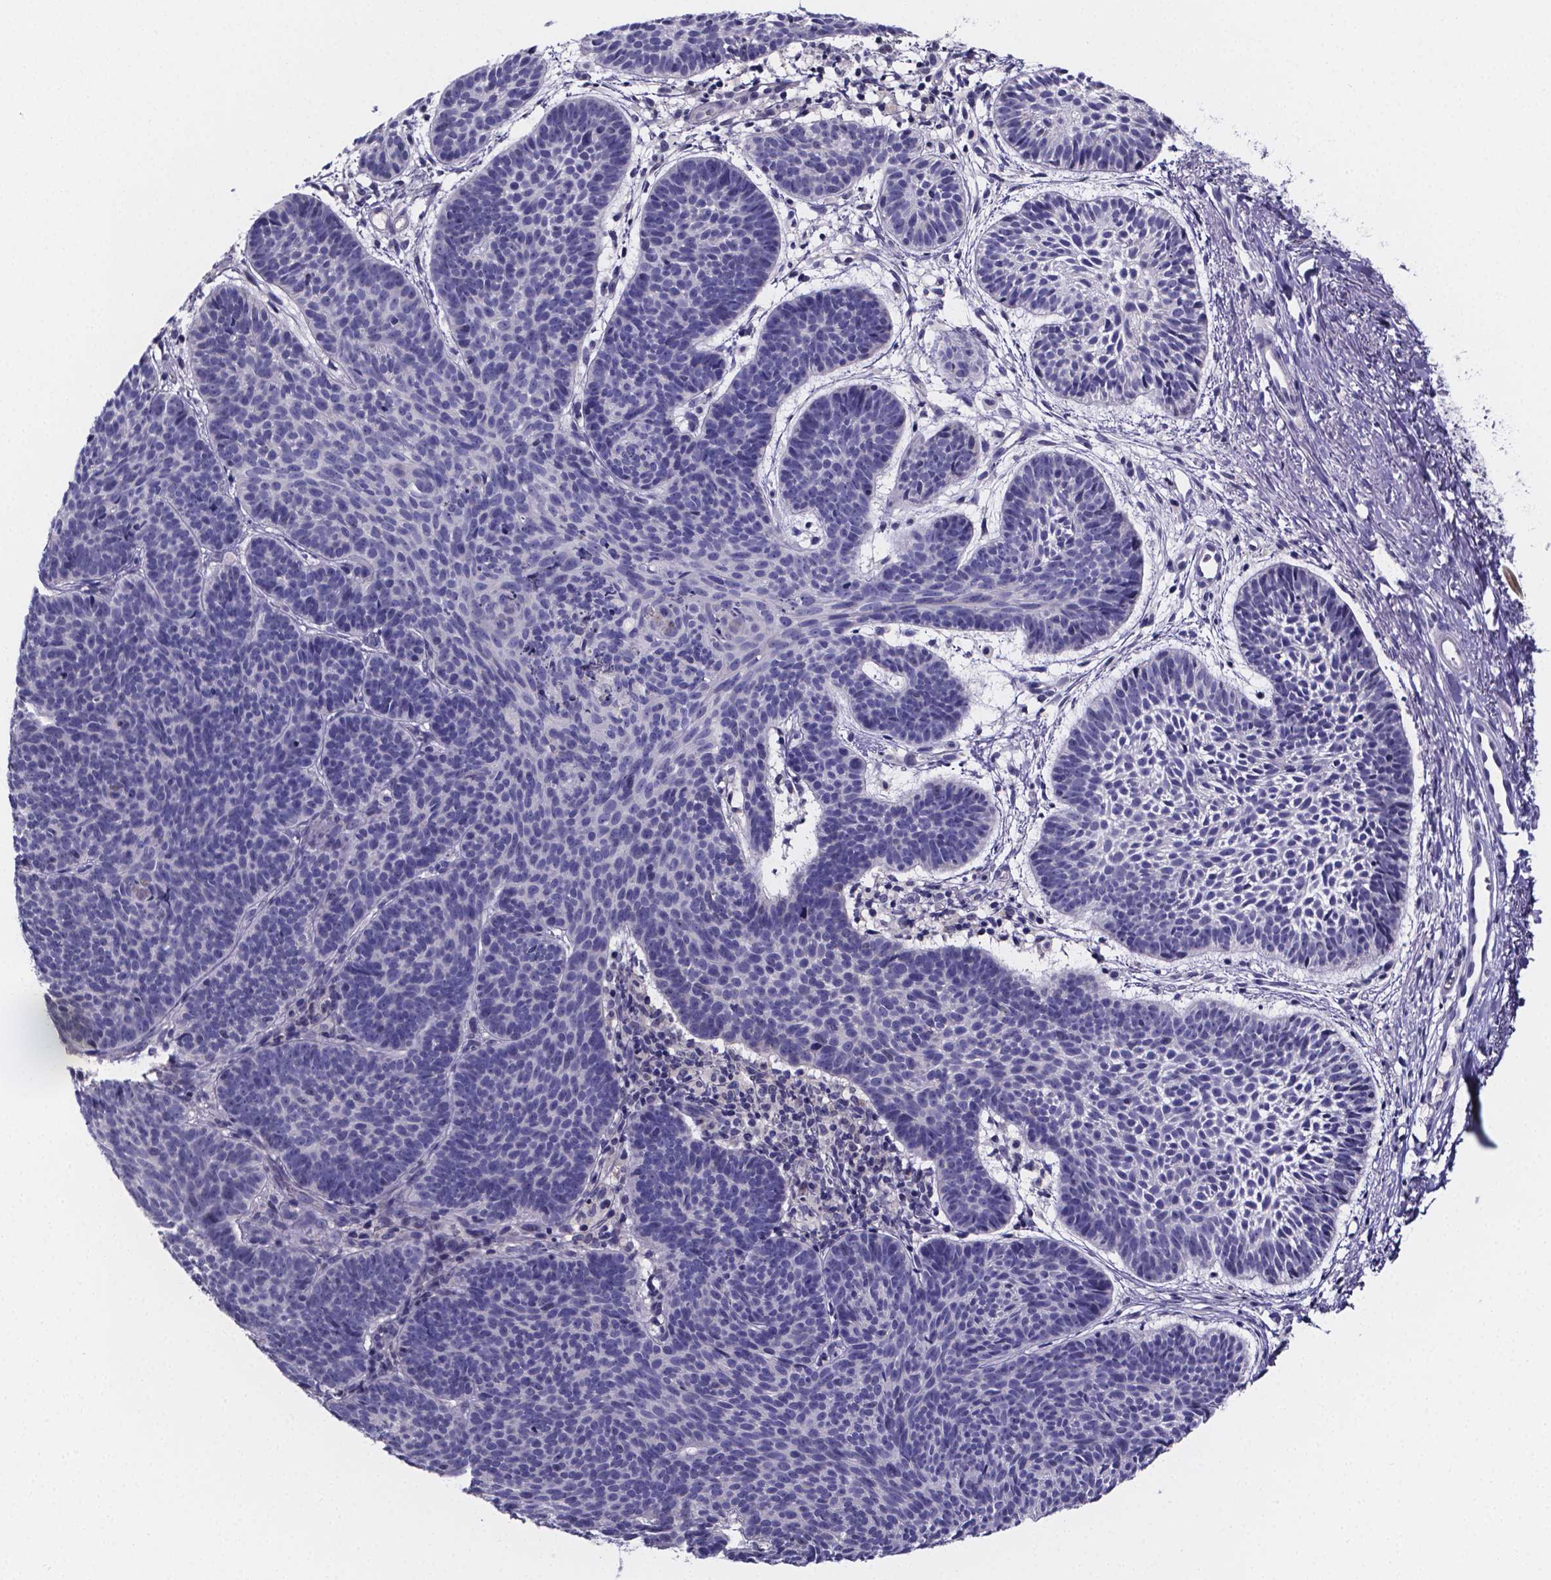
{"staining": {"intensity": "negative", "quantity": "none", "location": "none"}, "tissue": "skin cancer", "cell_type": "Tumor cells", "image_type": "cancer", "snomed": [{"axis": "morphology", "description": "Basal cell carcinoma"}, {"axis": "topography", "description": "Skin"}], "caption": "This is a photomicrograph of immunohistochemistry staining of basal cell carcinoma (skin), which shows no positivity in tumor cells.", "gene": "IZUMO1", "patient": {"sex": "male", "age": 72}}